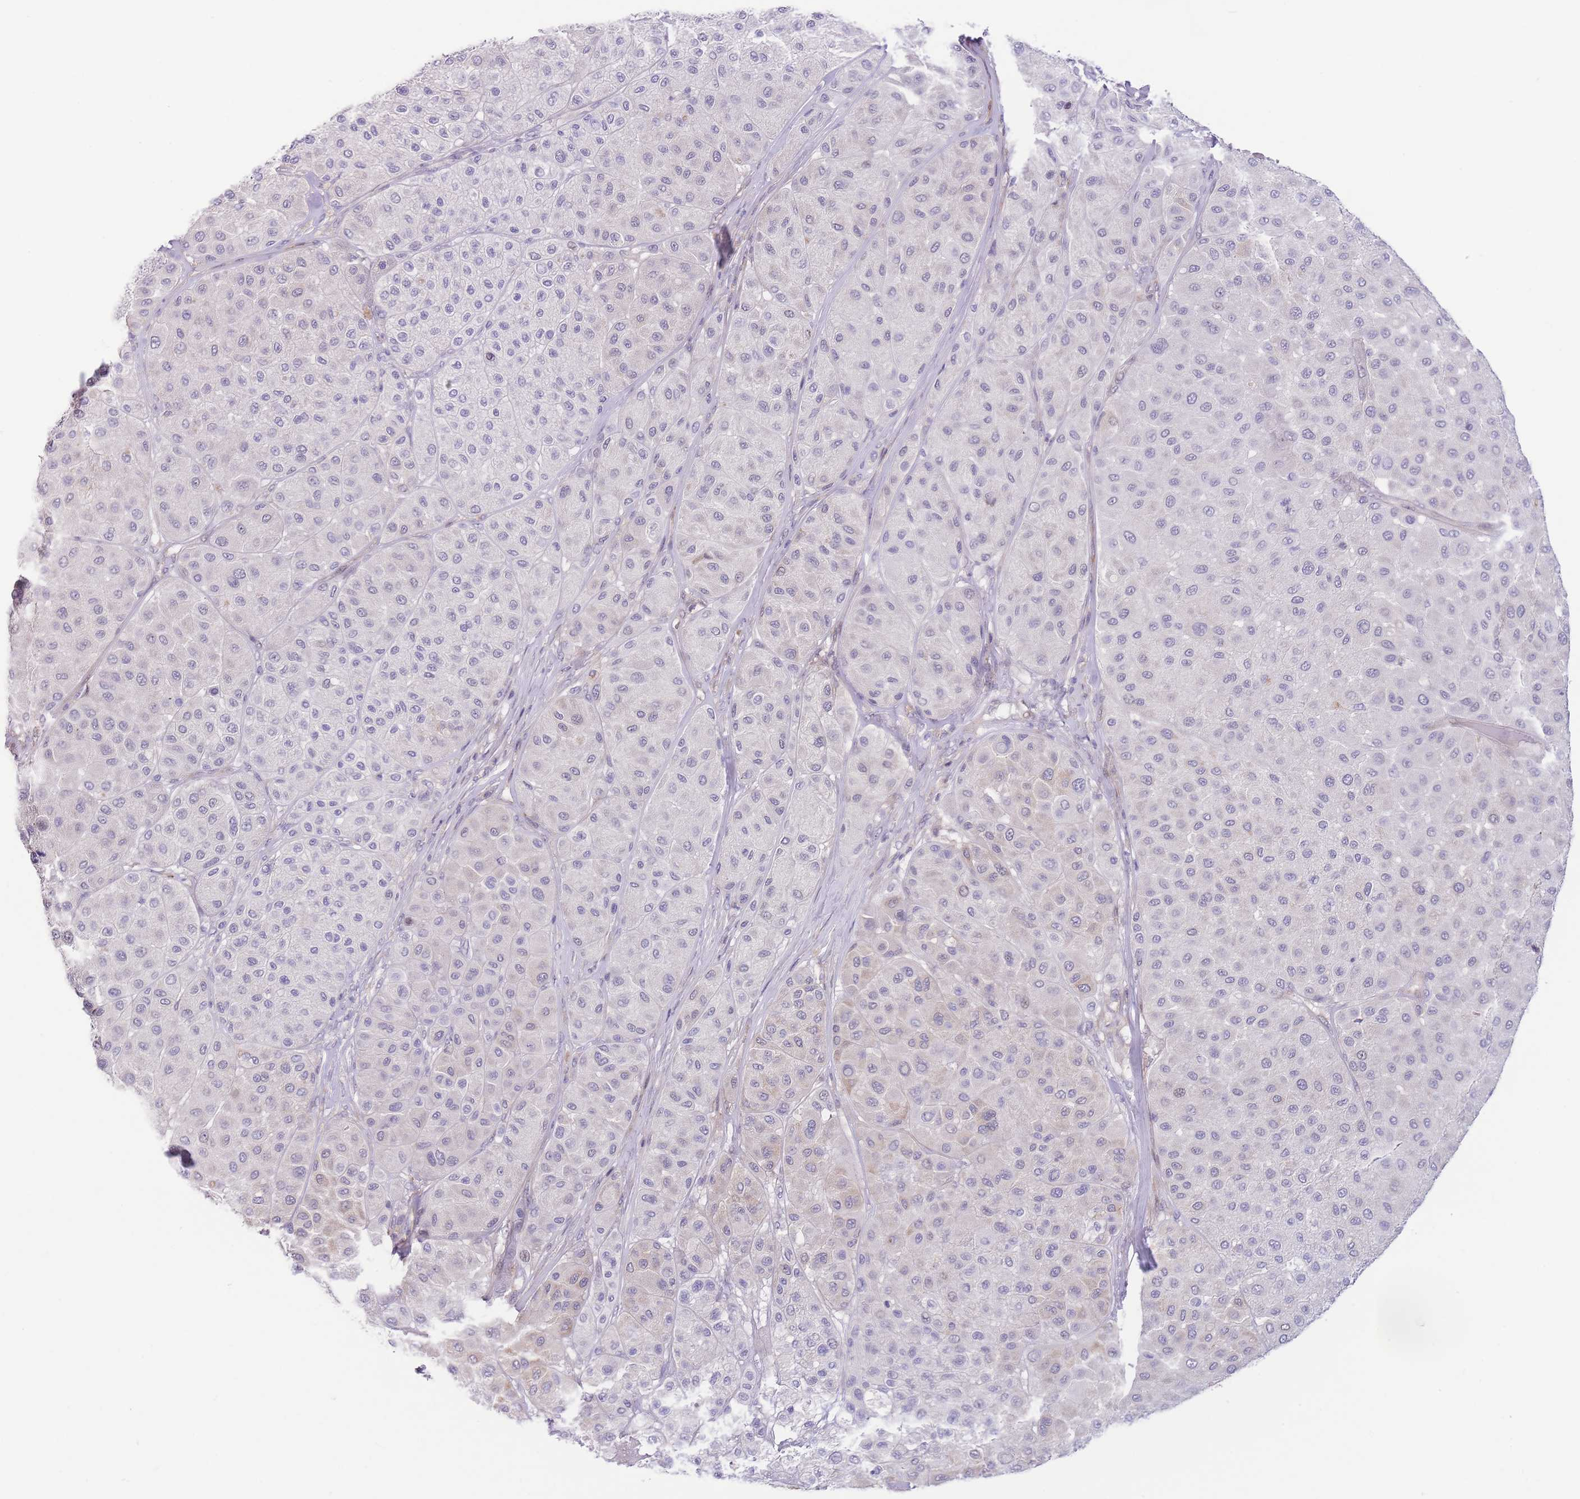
{"staining": {"intensity": "negative", "quantity": "none", "location": "none"}, "tissue": "melanoma", "cell_type": "Tumor cells", "image_type": "cancer", "snomed": [{"axis": "morphology", "description": "Malignant melanoma, Metastatic site"}, {"axis": "topography", "description": "Smooth muscle"}], "caption": "Human melanoma stained for a protein using IHC shows no staining in tumor cells.", "gene": "C9orf152", "patient": {"sex": "male", "age": 41}}